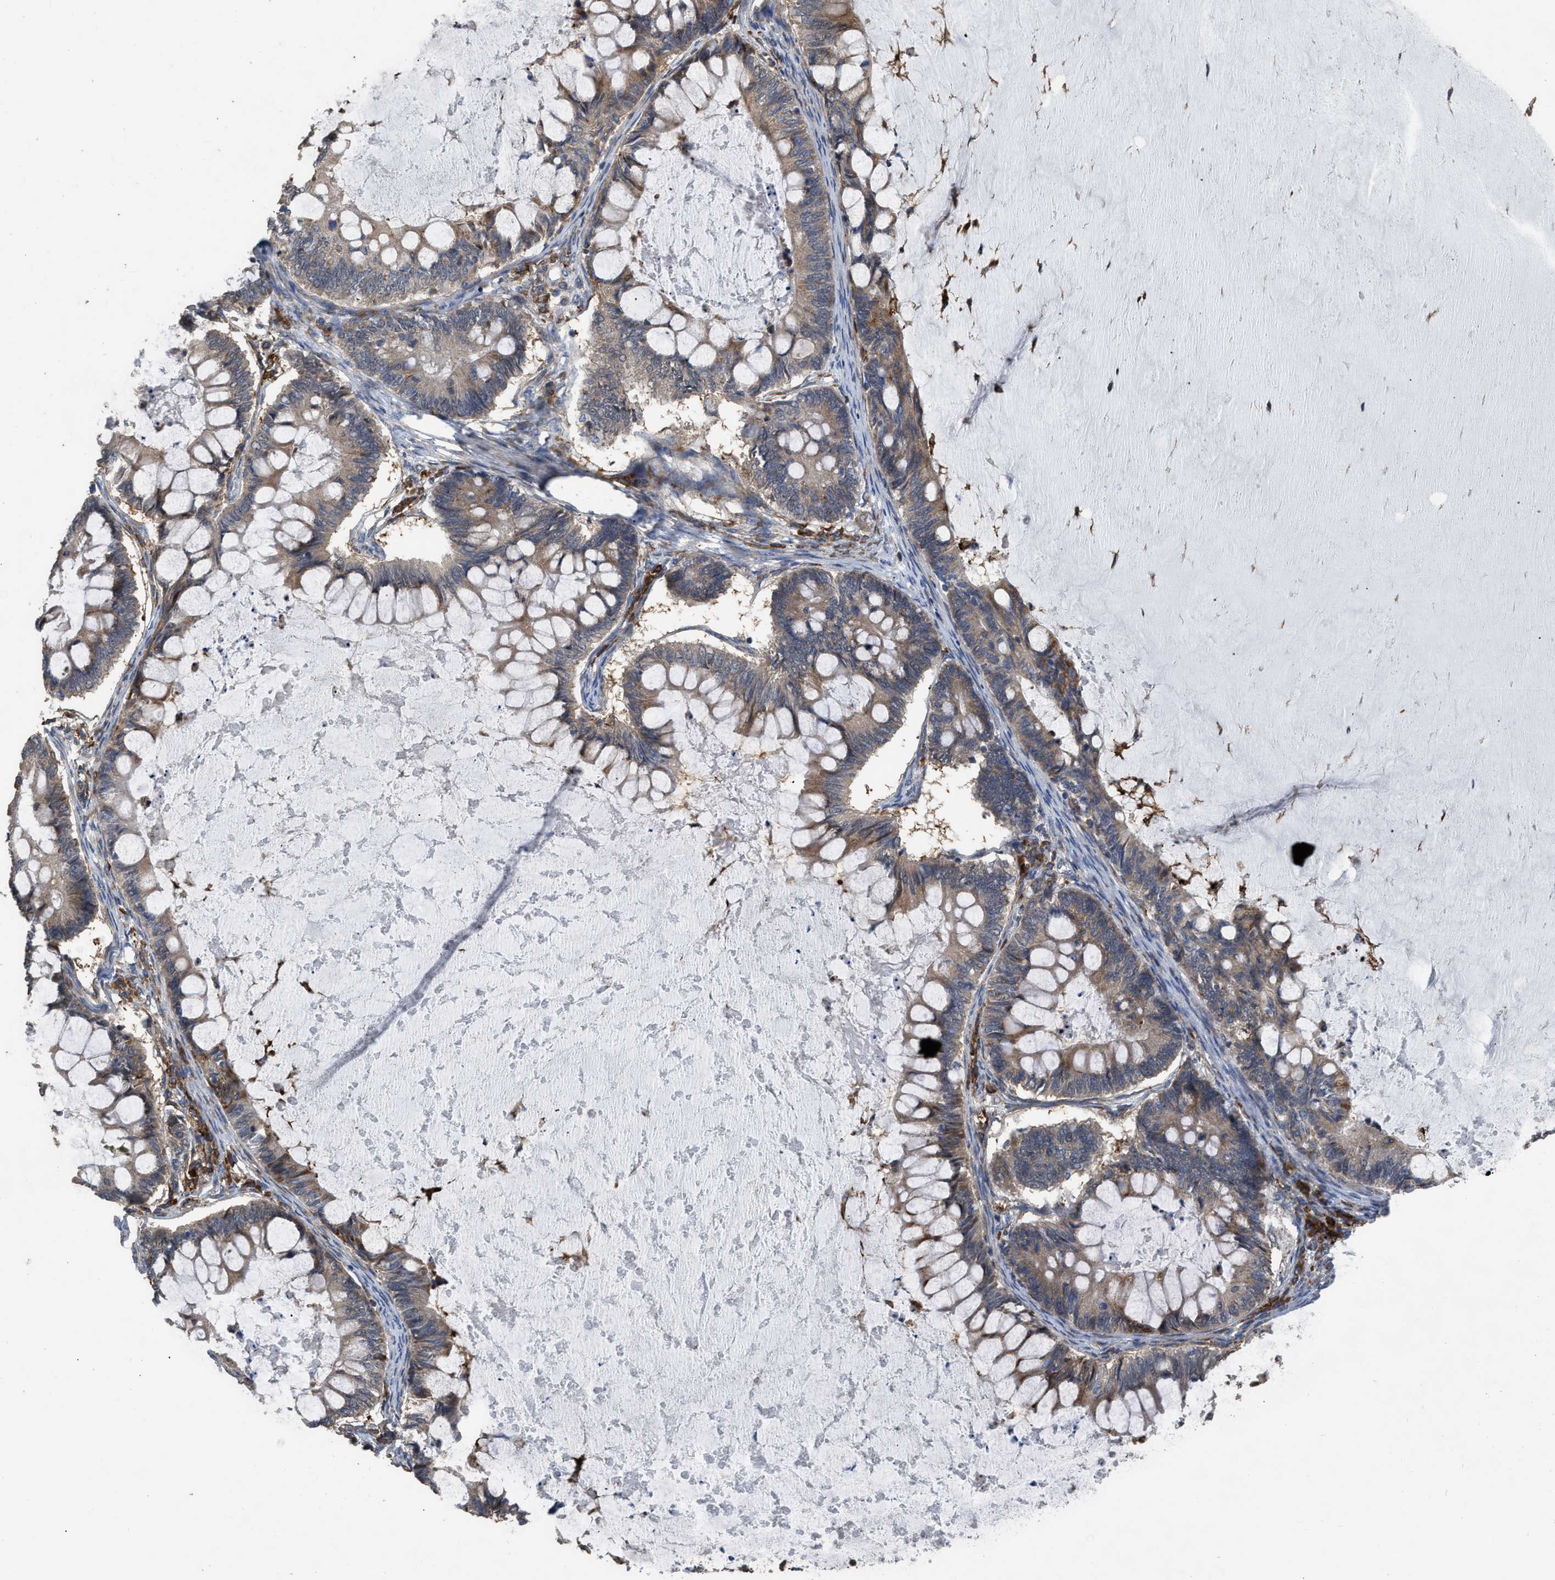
{"staining": {"intensity": "moderate", "quantity": ">75%", "location": "cytoplasmic/membranous"}, "tissue": "ovarian cancer", "cell_type": "Tumor cells", "image_type": "cancer", "snomed": [{"axis": "morphology", "description": "Cystadenocarcinoma, mucinous, NOS"}, {"axis": "topography", "description": "Ovary"}], "caption": "Protein analysis of ovarian mucinous cystadenocarcinoma tissue demonstrates moderate cytoplasmic/membranous expression in about >75% of tumor cells.", "gene": "AK2", "patient": {"sex": "female", "age": 61}}